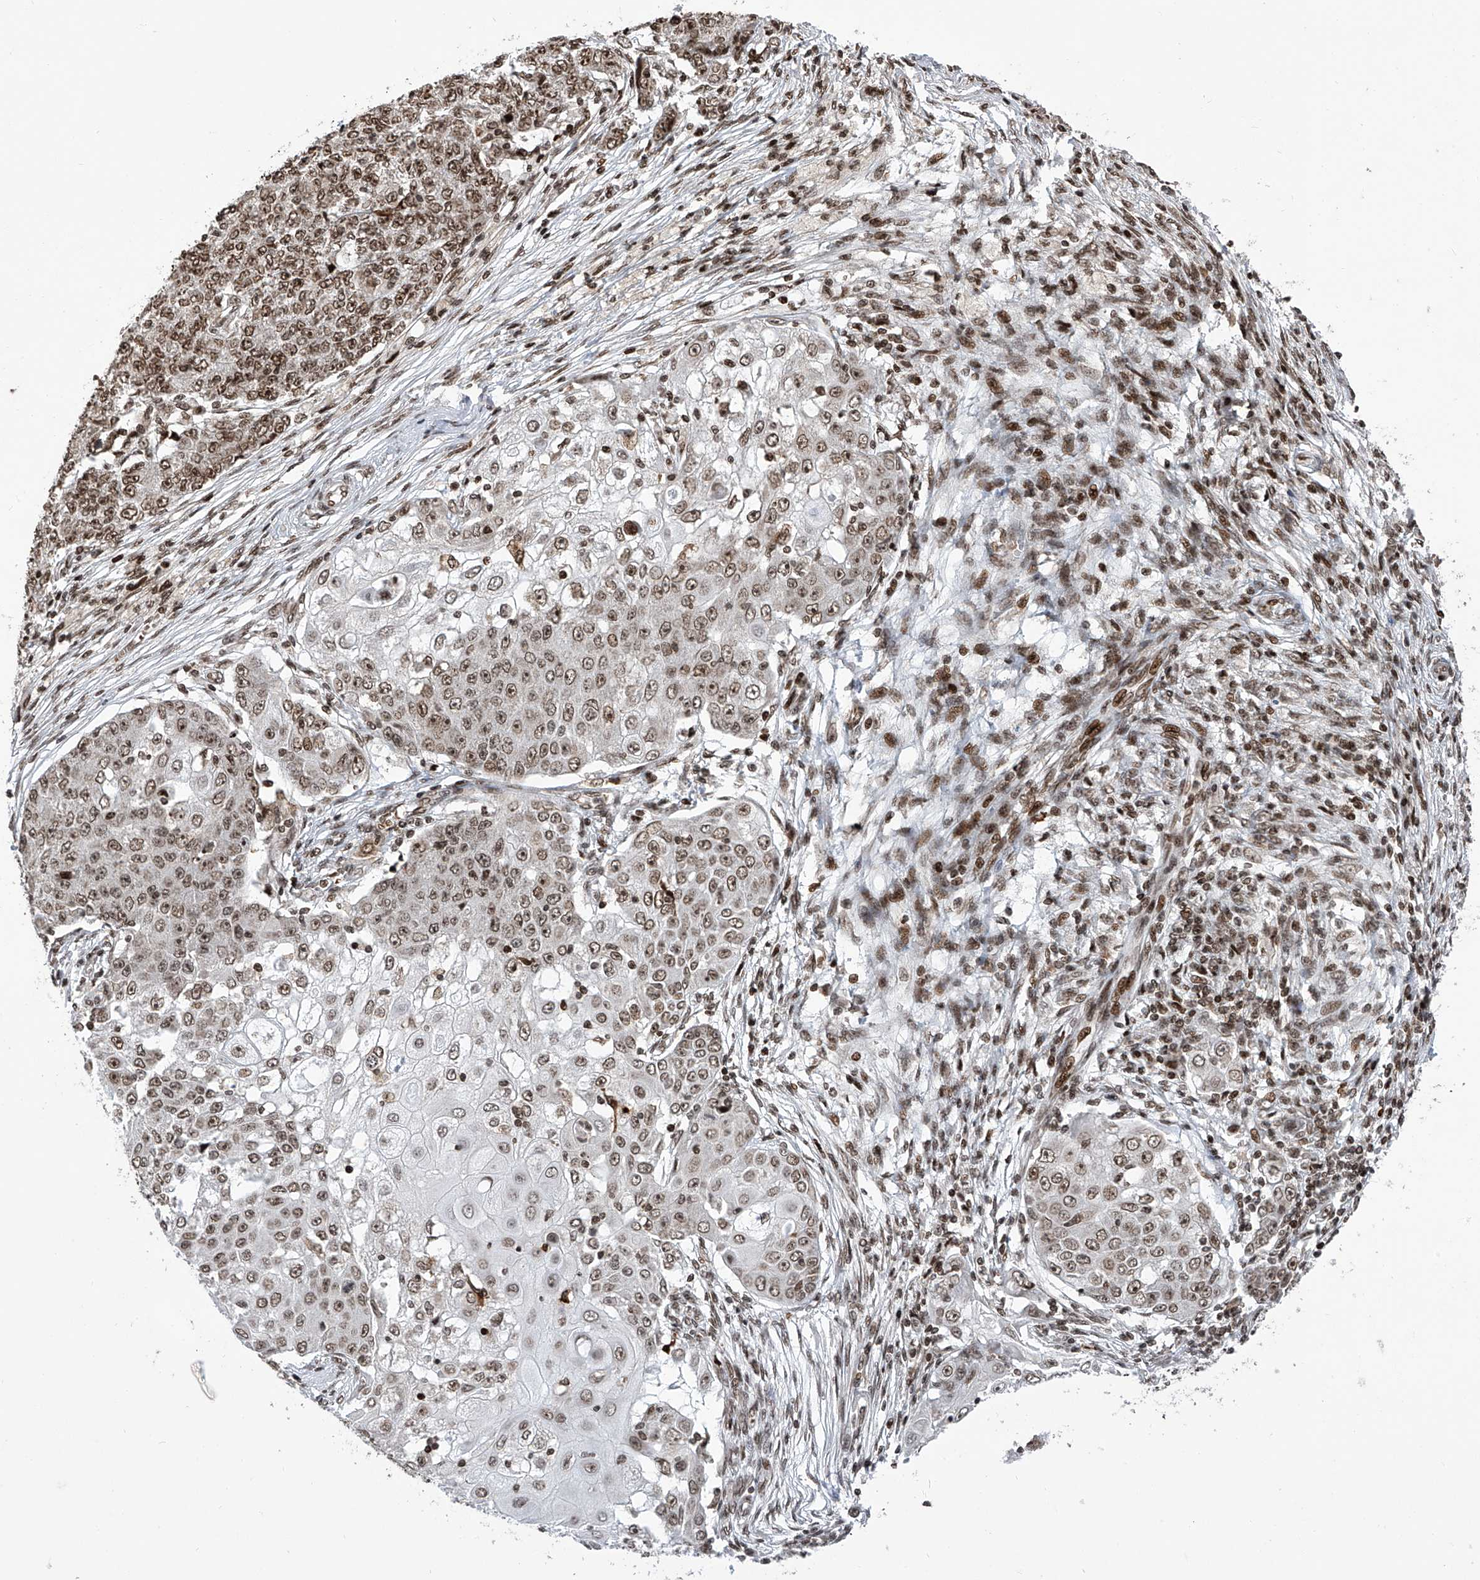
{"staining": {"intensity": "moderate", "quantity": ">75%", "location": "nuclear"}, "tissue": "ovarian cancer", "cell_type": "Tumor cells", "image_type": "cancer", "snomed": [{"axis": "morphology", "description": "Carcinoma, endometroid"}, {"axis": "topography", "description": "Ovary"}], "caption": "Protein expression analysis of ovarian endometroid carcinoma demonstrates moderate nuclear expression in approximately >75% of tumor cells. The staining is performed using DAB (3,3'-diaminobenzidine) brown chromogen to label protein expression. The nuclei are counter-stained blue using hematoxylin.", "gene": "PAK1IP1", "patient": {"sex": "female", "age": 42}}